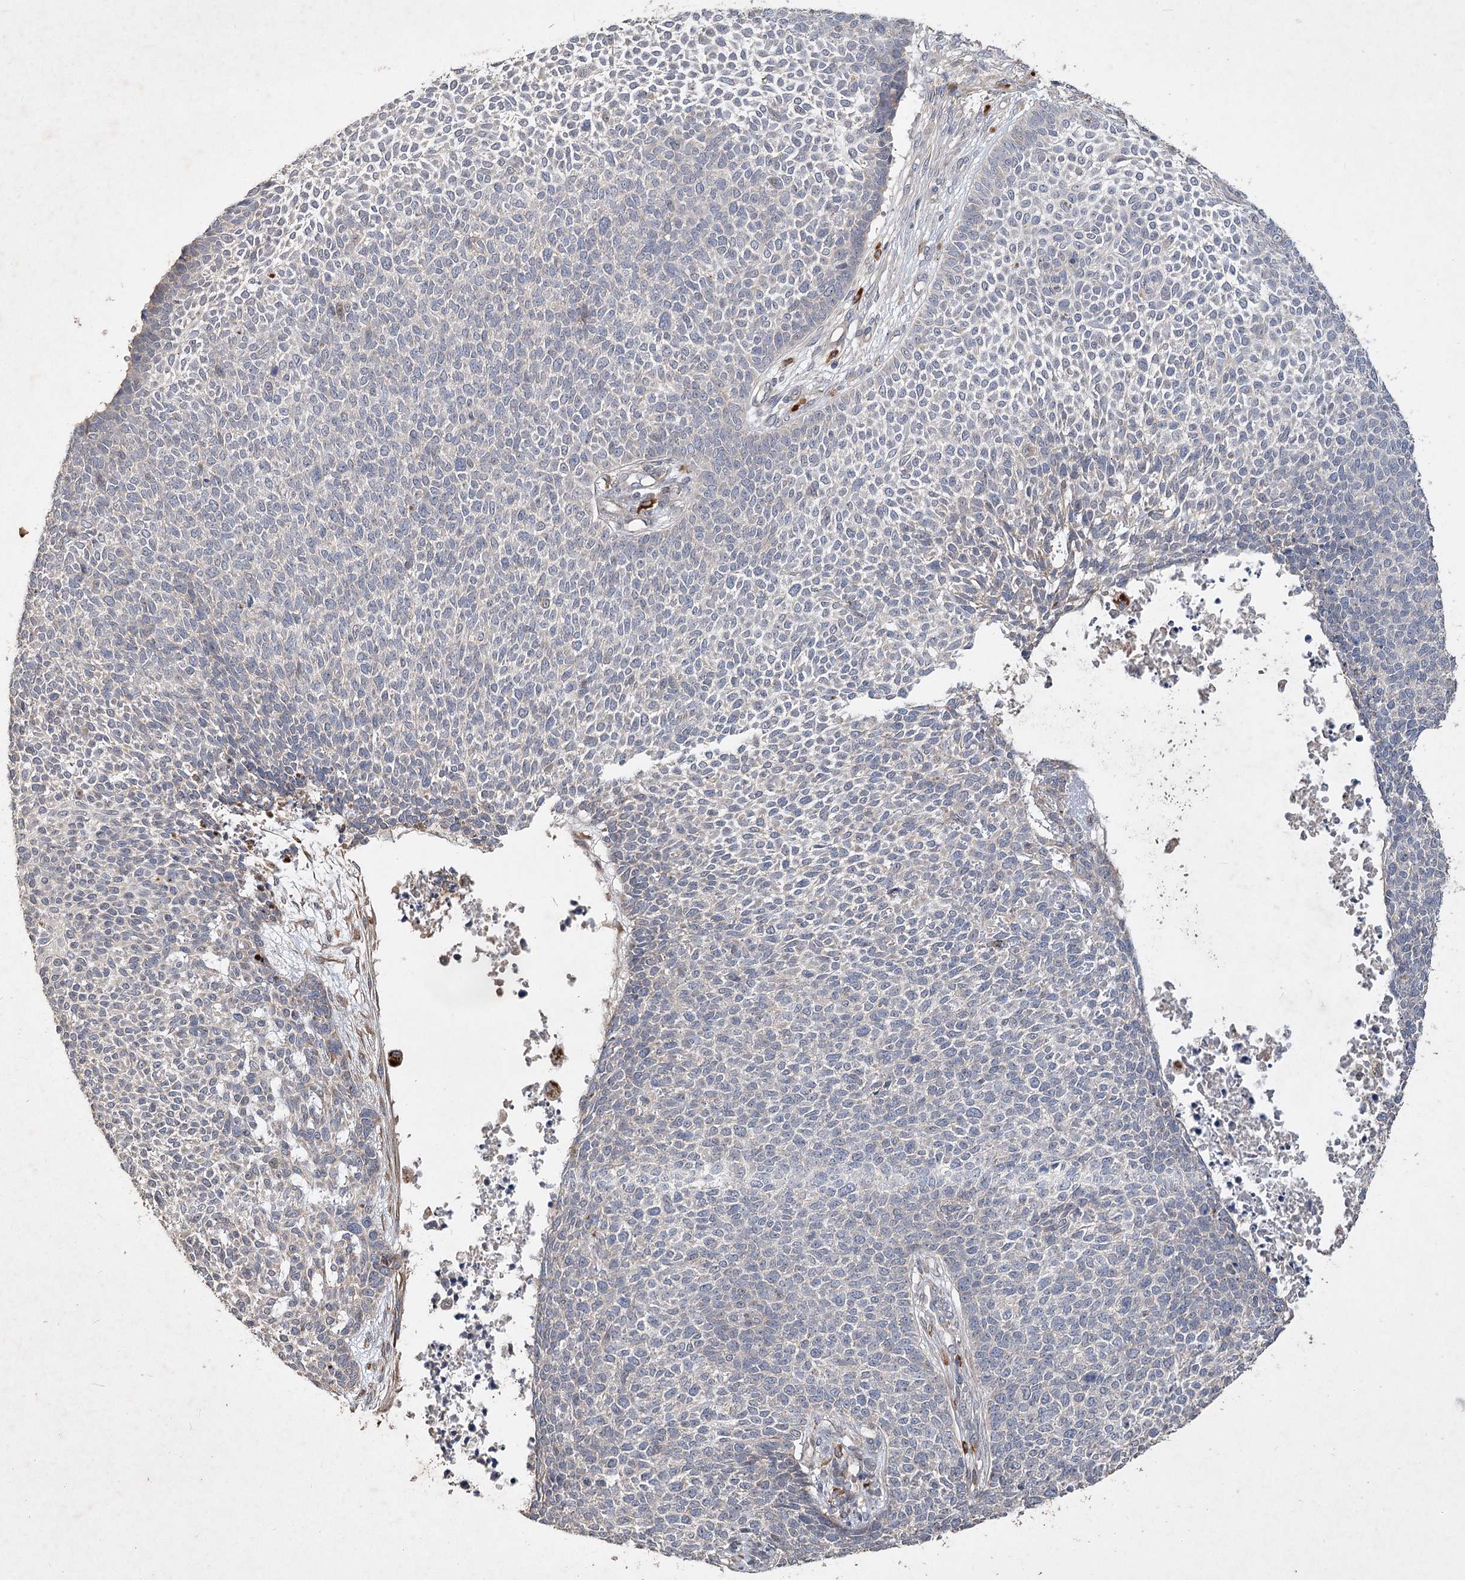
{"staining": {"intensity": "negative", "quantity": "none", "location": "none"}, "tissue": "skin cancer", "cell_type": "Tumor cells", "image_type": "cancer", "snomed": [{"axis": "morphology", "description": "Basal cell carcinoma"}, {"axis": "topography", "description": "Skin"}], "caption": "The immunohistochemistry (IHC) histopathology image has no significant expression in tumor cells of skin cancer tissue.", "gene": "IRAK1BP1", "patient": {"sex": "female", "age": 84}}